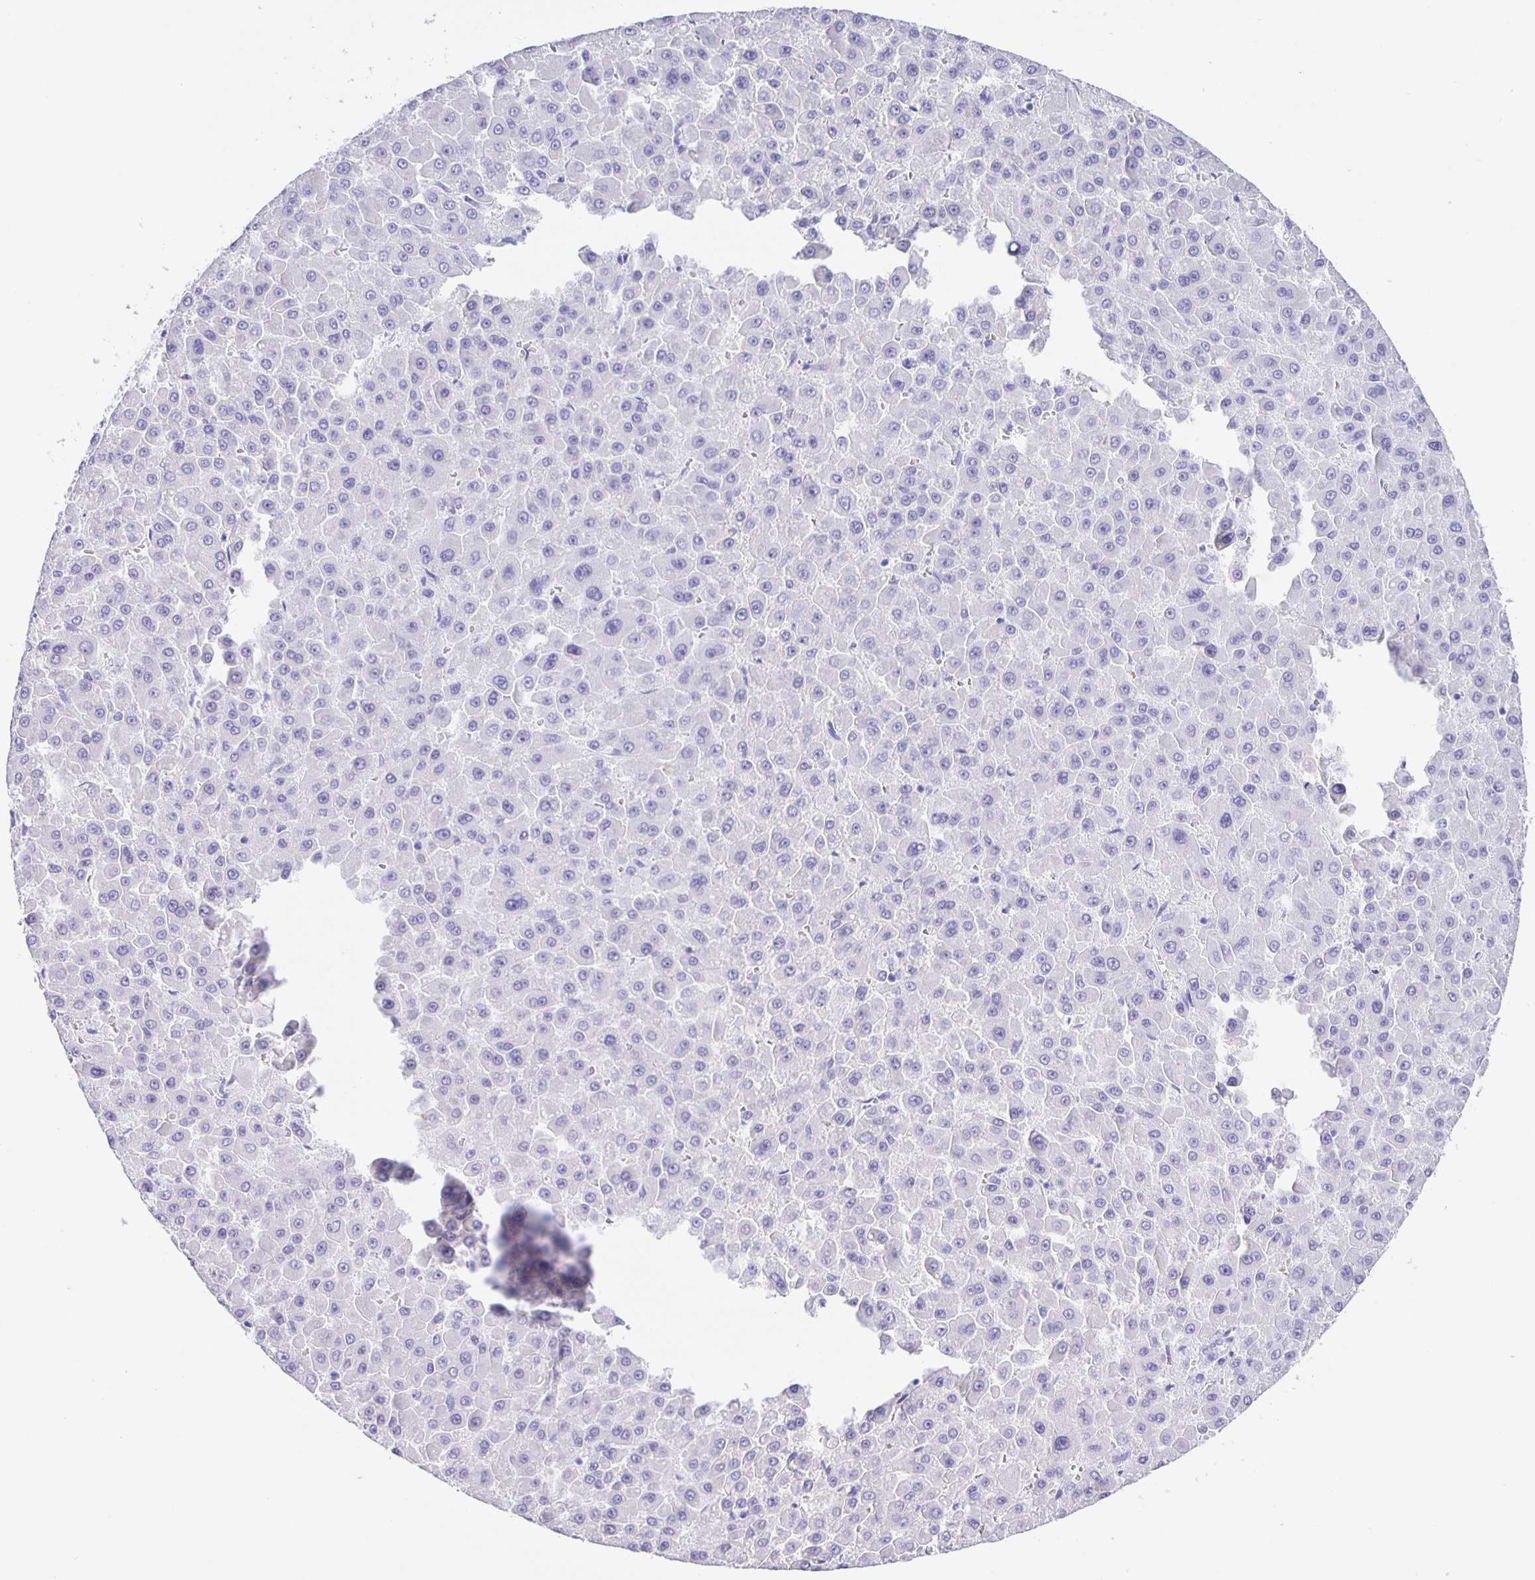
{"staining": {"intensity": "negative", "quantity": "none", "location": "none"}, "tissue": "liver cancer", "cell_type": "Tumor cells", "image_type": "cancer", "snomed": [{"axis": "morphology", "description": "Carcinoma, Hepatocellular, NOS"}, {"axis": "topography", "description": "Liver"}], "caption": "An immunohistochemistry micrograph of hepatocellular carcinoma (liver) is shown. There is no staining in tumor cells of hepatocellular carcinoma (liver). (Stains: DAB (3,3'-diaminobenzidine) IHC with hematoxylin counter stain, Microscopy: brightfield microscopy at high magnification).", "gene": "GUCA2A", "patient": {"sex": "male", "age": 78}}